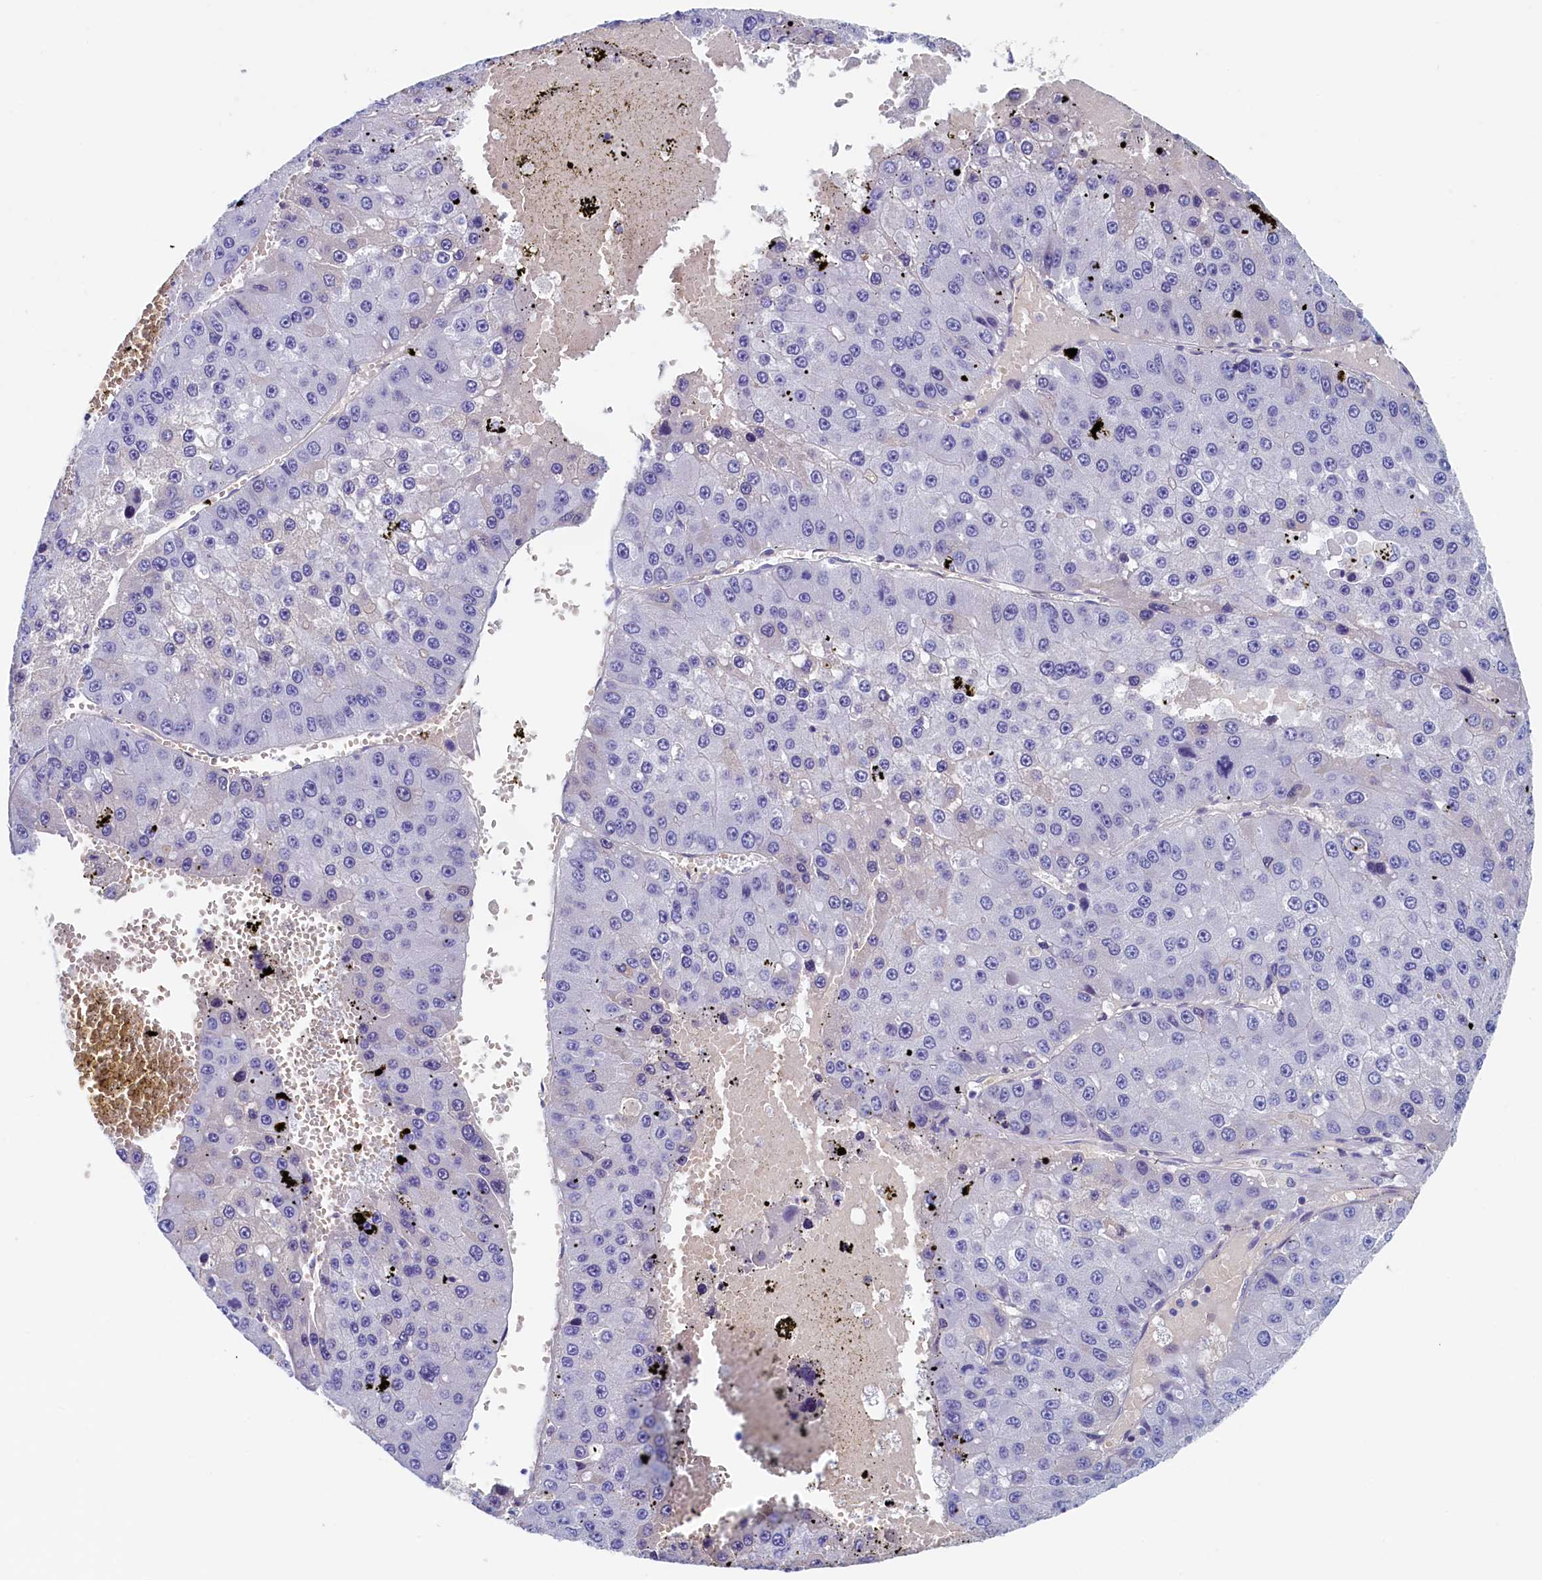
{"staining": {"intensity": "negative", "quantity": "none", "location": "none"}, "tissue": "liver cancer", "cell_type": "Tumor cells", "image_type": "cancer", "snomed": [{"axis": "morphology", "description": "Carcinoma, Hepatocellular, NOS"}, {"axis": "topography", "description": "Liver"}], "caption": "Immunohistochemical staining of human liver cancer shows no significant positivity in tumor cells. The staining was performed using DAB to visualize the protein expression in brown, while the nuclei were stained in blue with hematoxylin (Magnification: 20x).", "gene": "GUCA1C", "patient": {"sex": "female", "age": 73}}